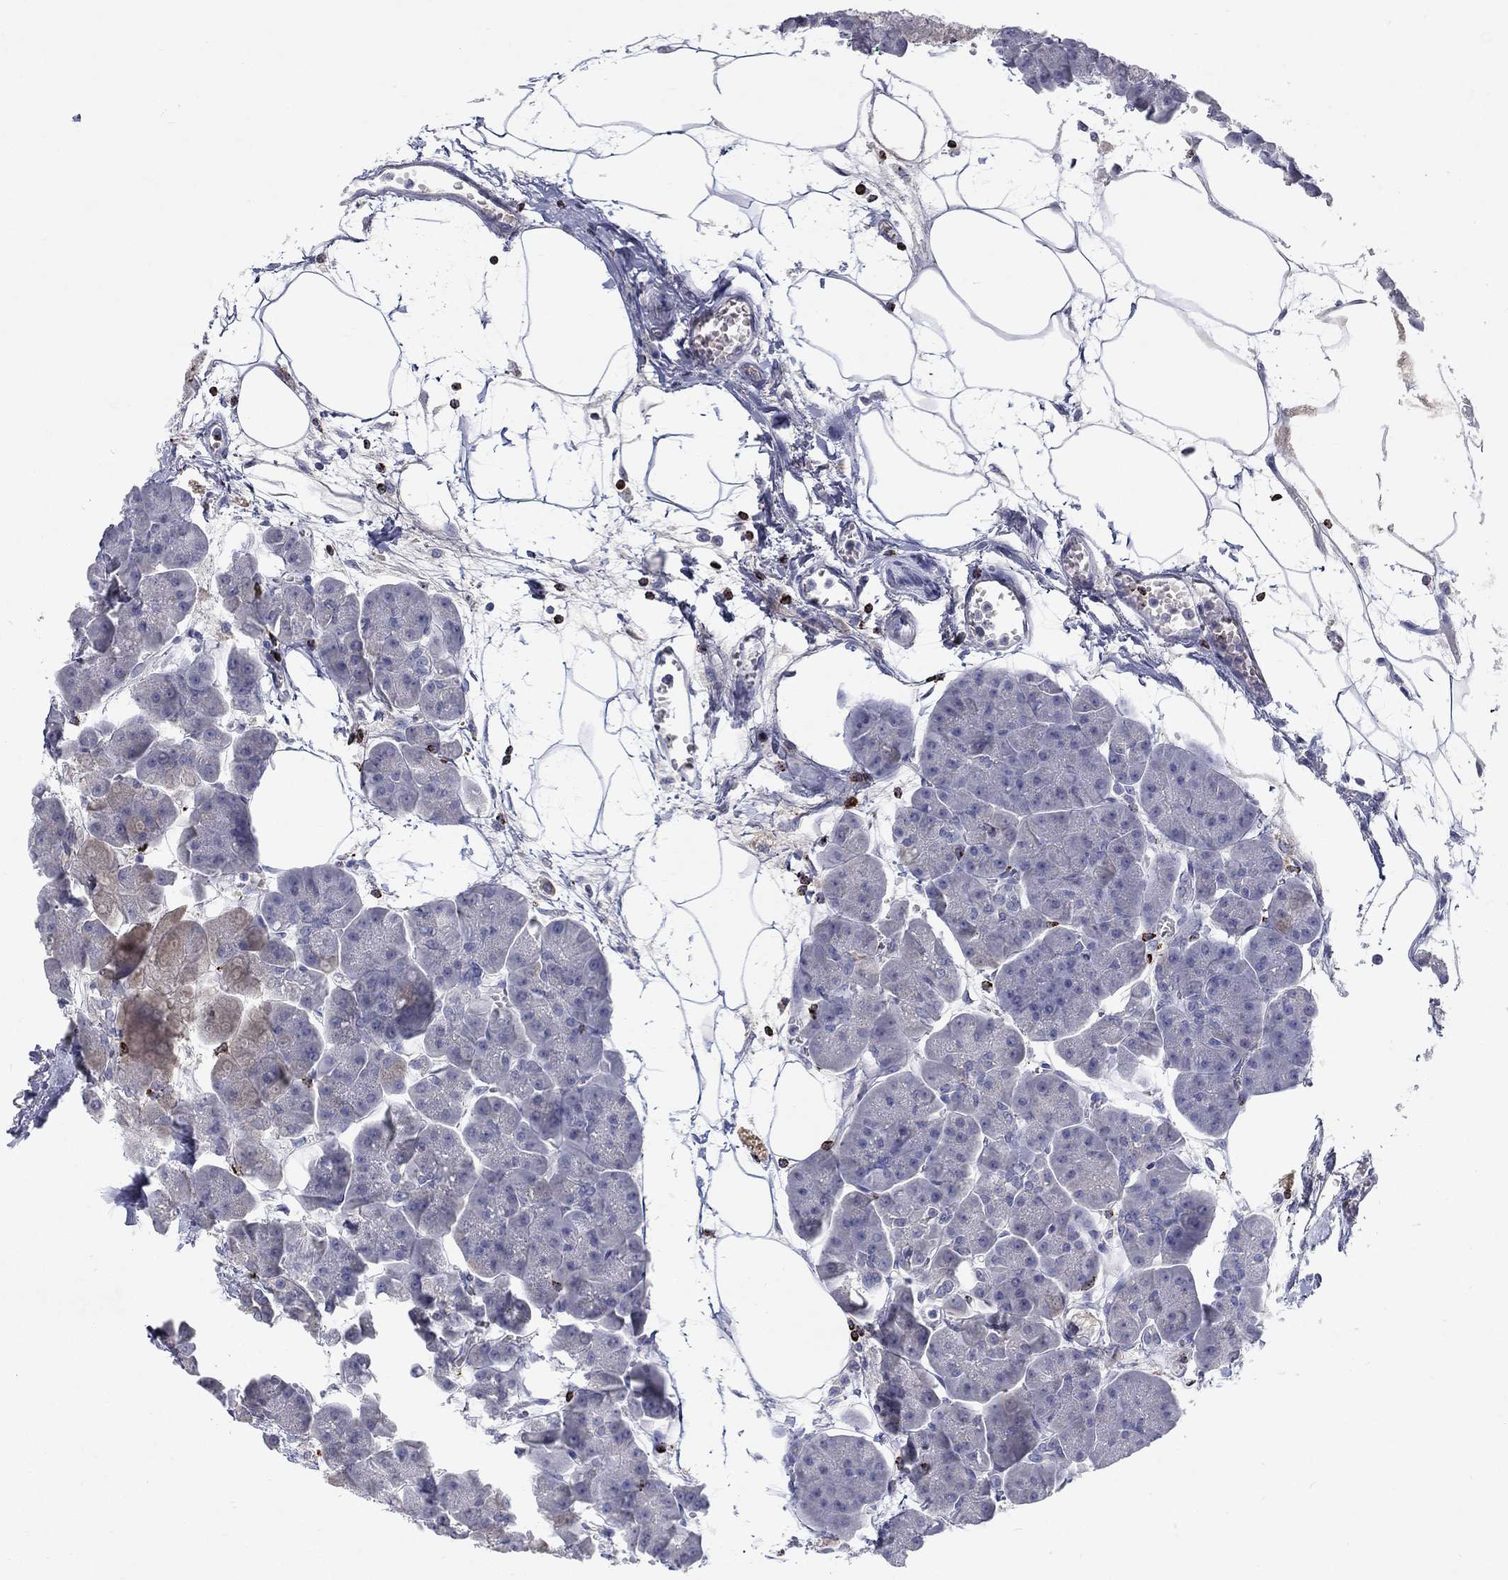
{"staining": {"intensity": "negative", "quantity": "none", "location": "none"}, "tissue": "pancreas", "cell_type": "Exocrine glandular cells", "image_type": "normal", "snomed": [{"axis": "morphology", "description": "Normal tissue, NOS"}, {"axis": "topography", "description": "Adipose tissue"}, {"axis": "topography", "description": "Pancreas"}, {"axis": "topography", "description": "Peripheral nerve tissue"}], "caption": "This image is of unremarkable pancreas stained with IHC to label a protein in brown with the nuclei are counter-stained blue. There is no staining in exocrine glandular cells. (Stains: DAB (3,3'-diaminobenzidine) immunohistochemistry (IHC) with hematoxylin counter stain, Microscopy: brightfield microscopy at high magnification).", "gene": "GZMA", "patient": {"sex": "female", "age": 58}}